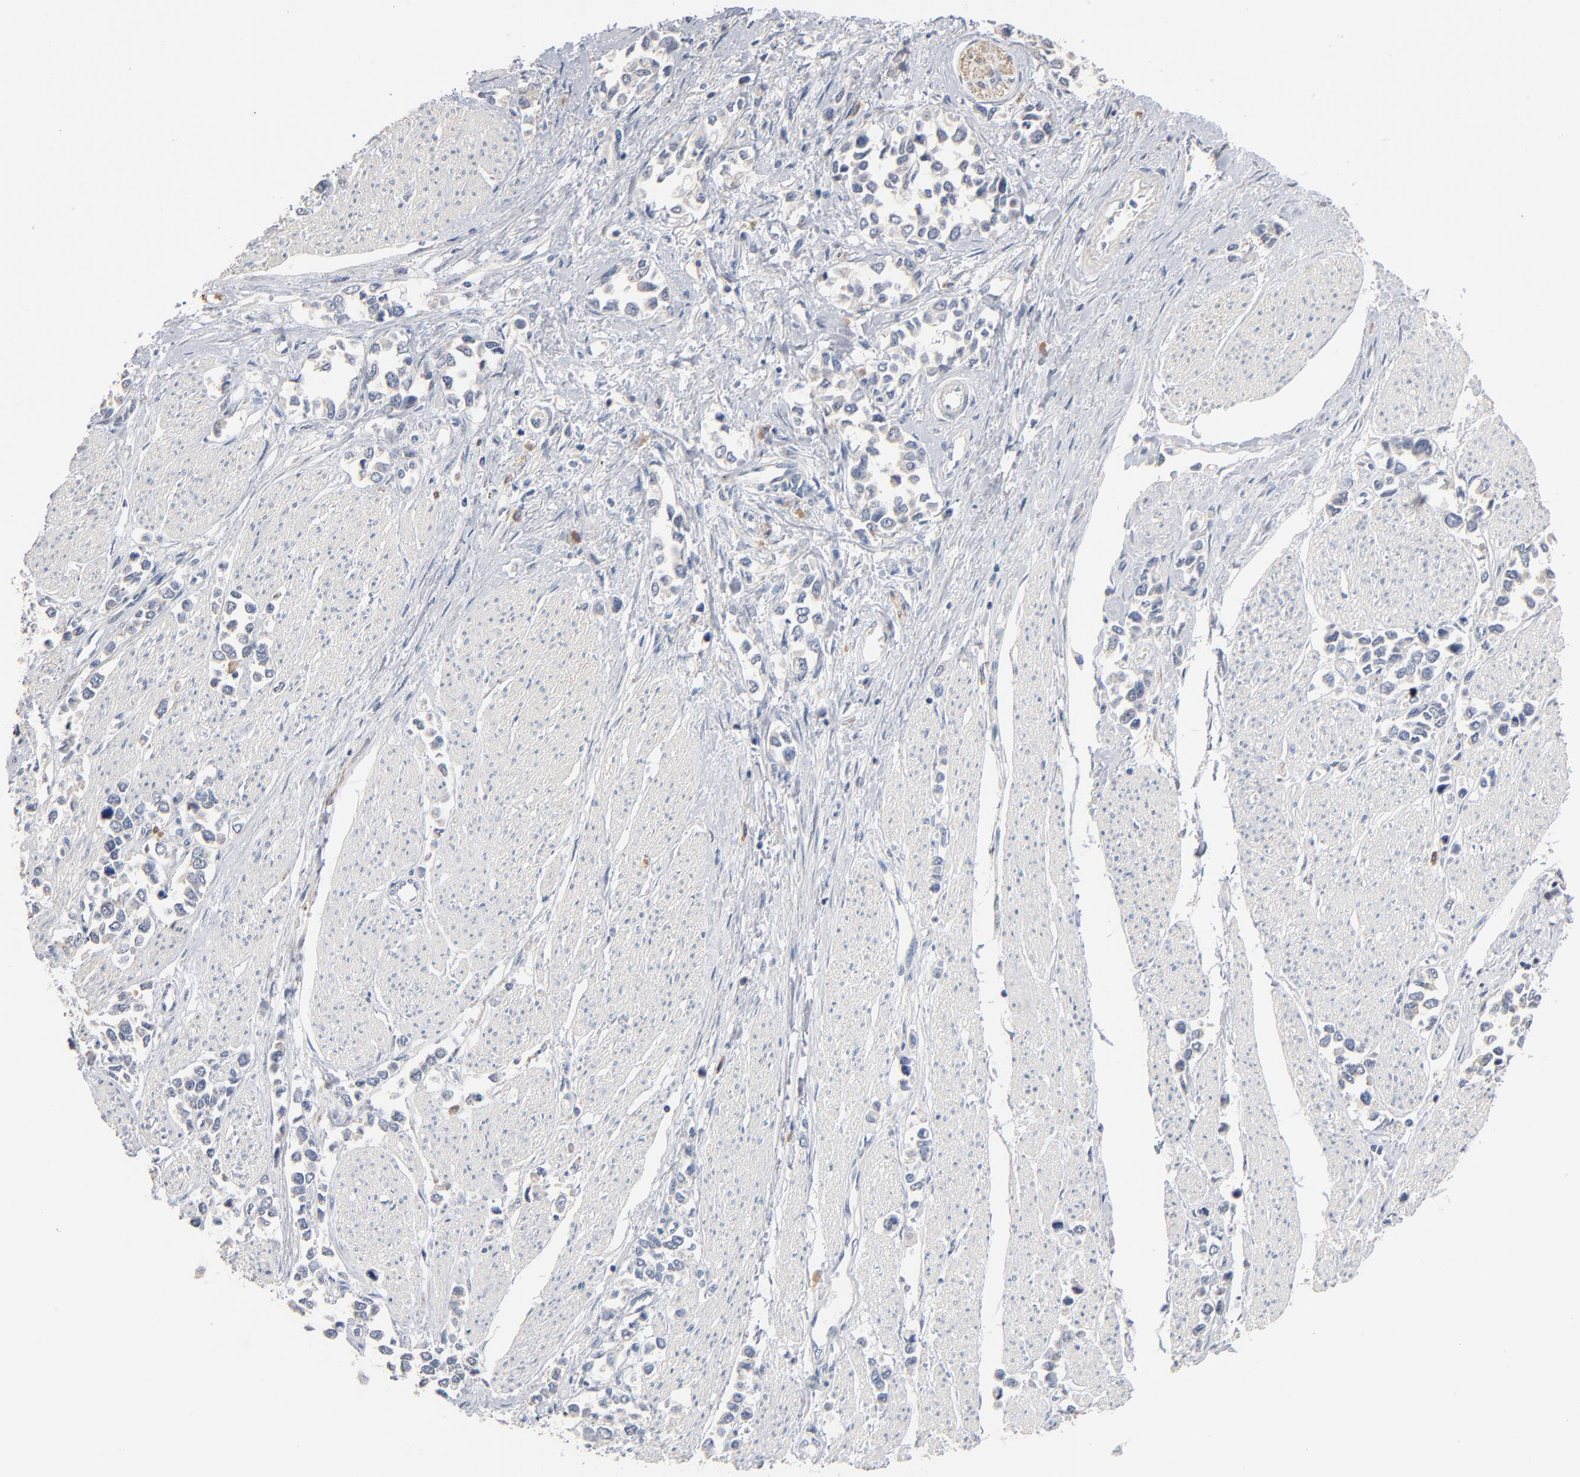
{"staining": {"intensity": "negative", "quantity": "none", "location": "none"}, "tissue": "stomach cancer", "cell_type": "Tumor cells", "image_type": "cancer", "snomed": [{"axis": "morphology", "description": "Adenocarcinoma, NOS"}, {"axis": "topography", "description": "Stomach, upper"}], "caption": "A high-resolution micrograph shows immunohistochemistry (IHC) staining of stomach cancer, which exhibits no significant staining in tumor cells.", "gene": "ZDHHC8", "patient": {"sex": "male", "age": 76}}